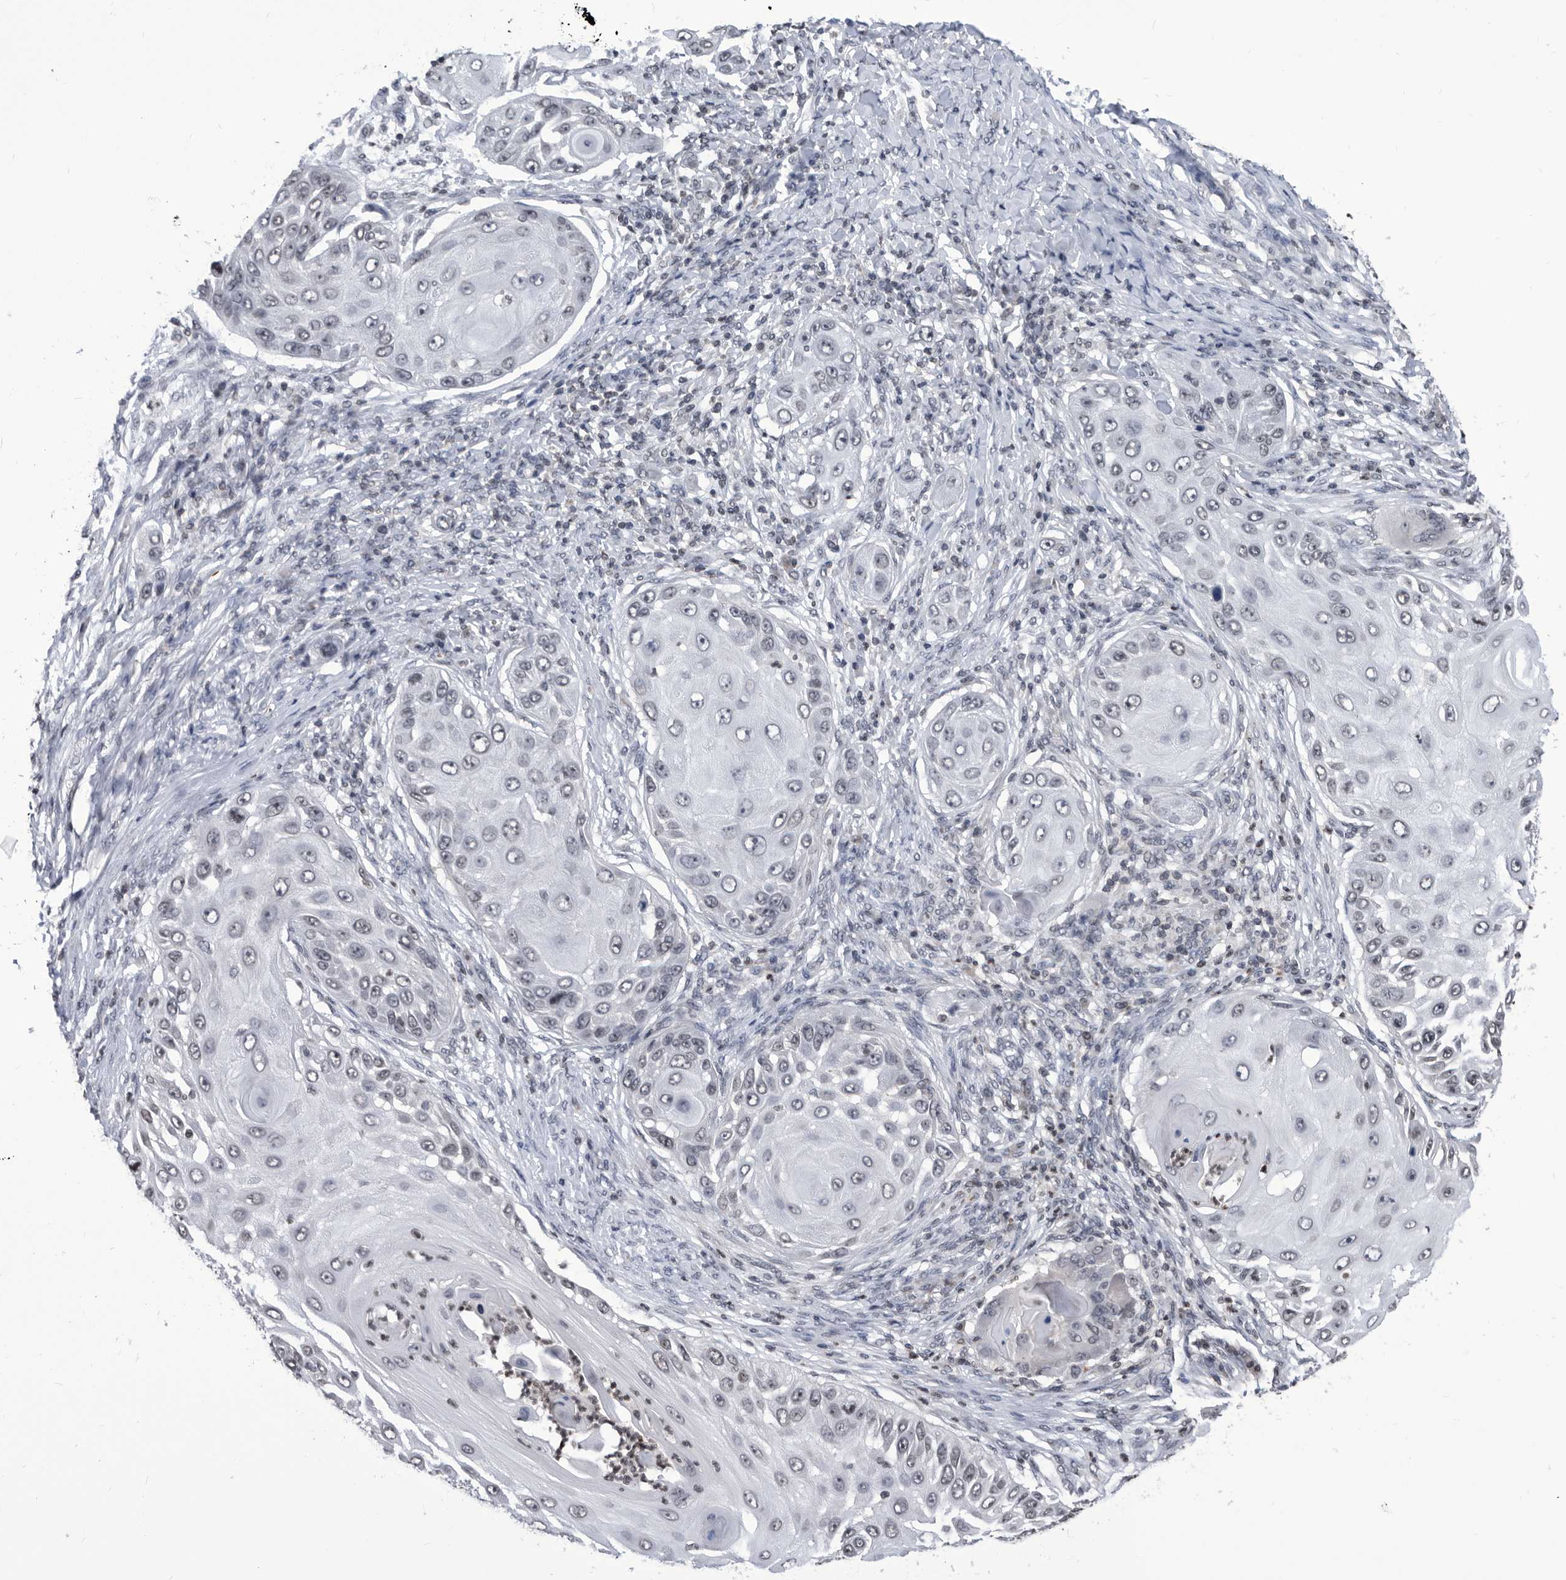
{"staining": {"intensity": "weak", "quantity": "<25%", "location": "nuclear"}, "tissue": "skin cancer", "cell_type": "Tumor cells", "image_type": "cancer", "snomed": [{"axis": "morphology", "description": "Squamous cell carcinoma, NOS"}, {"axis": "topography", "description": "Skin"}], "caption": "This micrograph is of skin cancer stained with IHC to label a protein in brown with the nuclei are counter-stained blue. There is no expression in tumor cells.", "gene": "TSTD1", "patient": {"sex": "female", "age": 44}}